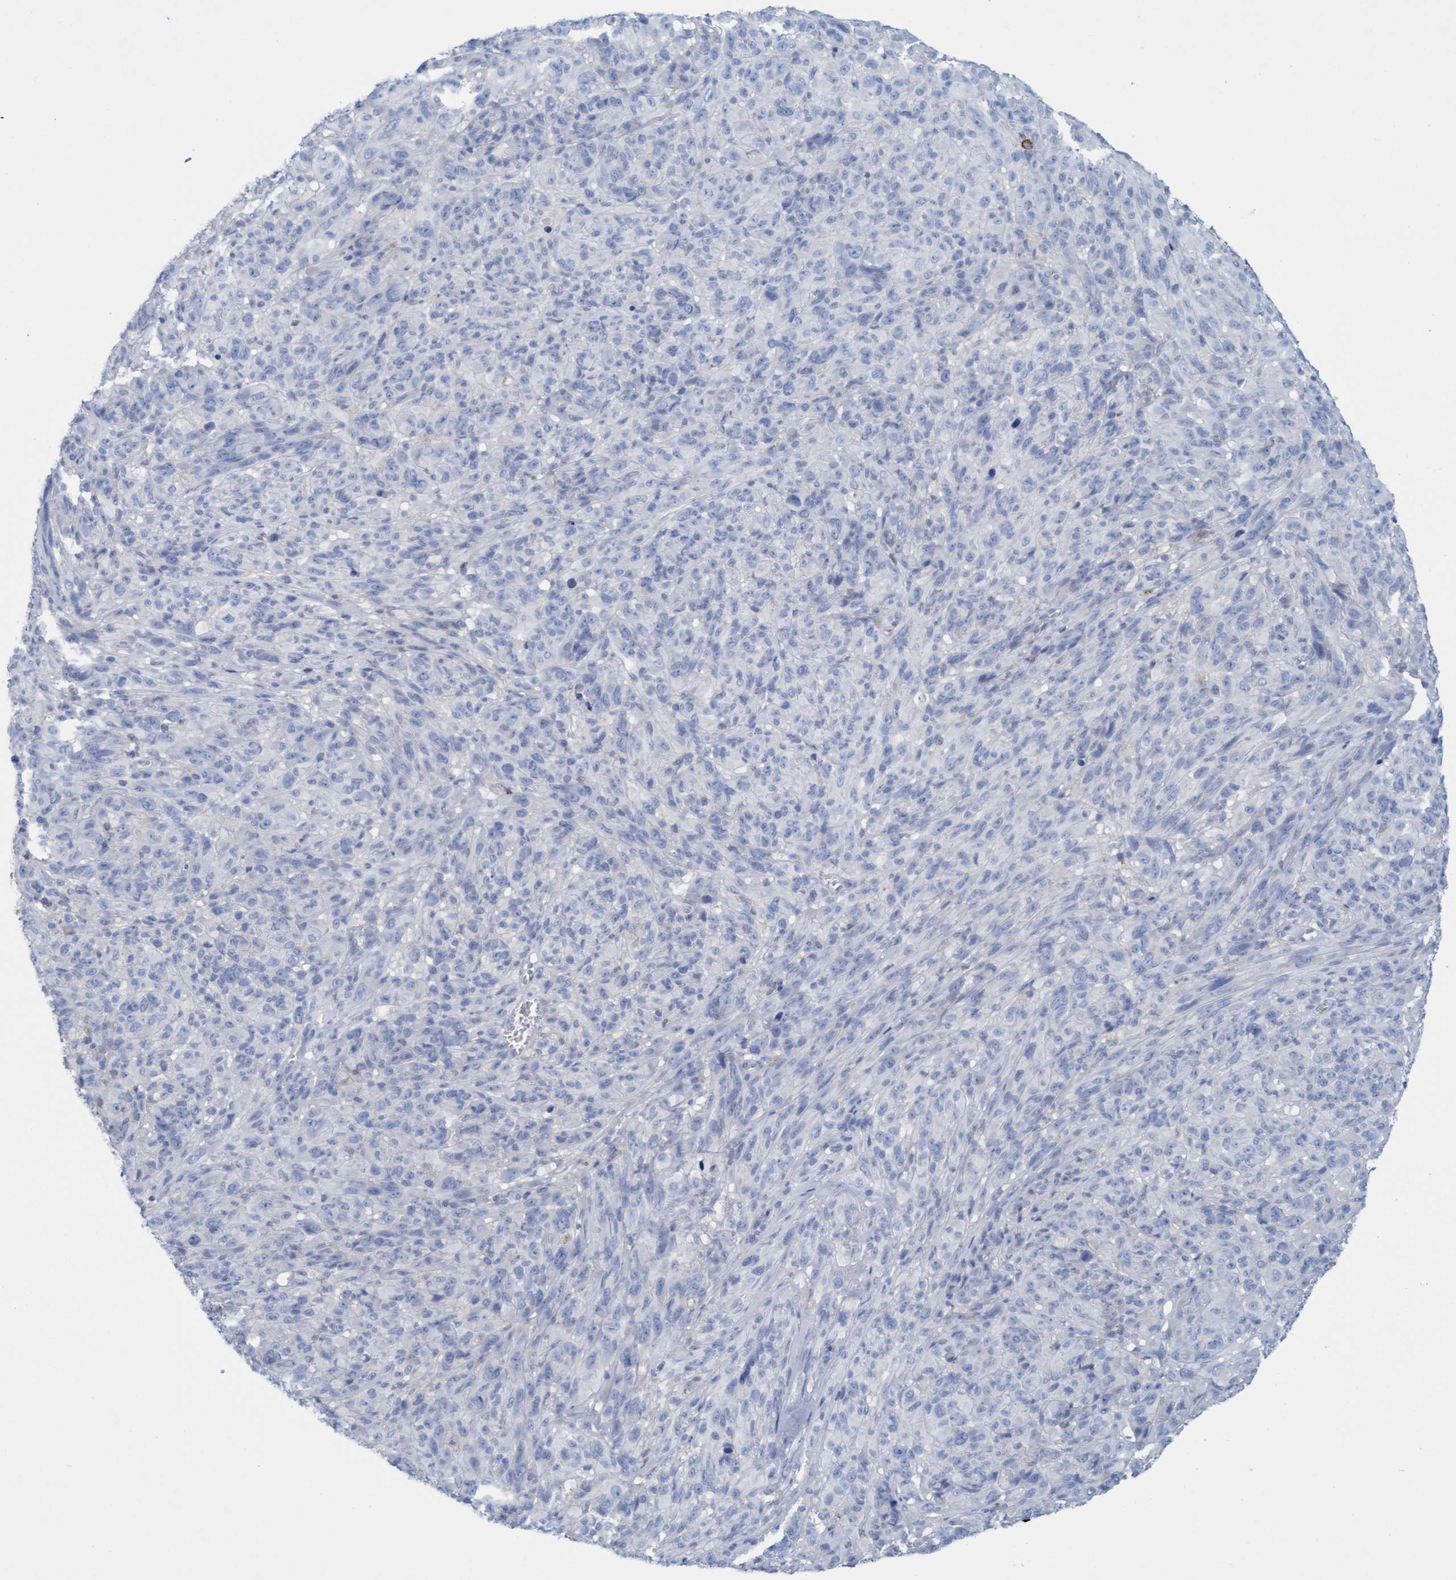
{"staining": {"intensity": "negative", "quantity": "none", "location": "none"}, "tissue": "melanoma", "cell_type": "Tumor cells", "image_type": "cancer", "snomed": [{"axis": "morphology", "description": "Malignant melanoma, NOS"}, {"axis": "topography", "description": "Skin of head"}], "caption": "The photomicrograph shows no significant staining in tumor cells of melanoma.", "gene": "SIGIRR", "patient": {"sex": "male", "age": 96}}